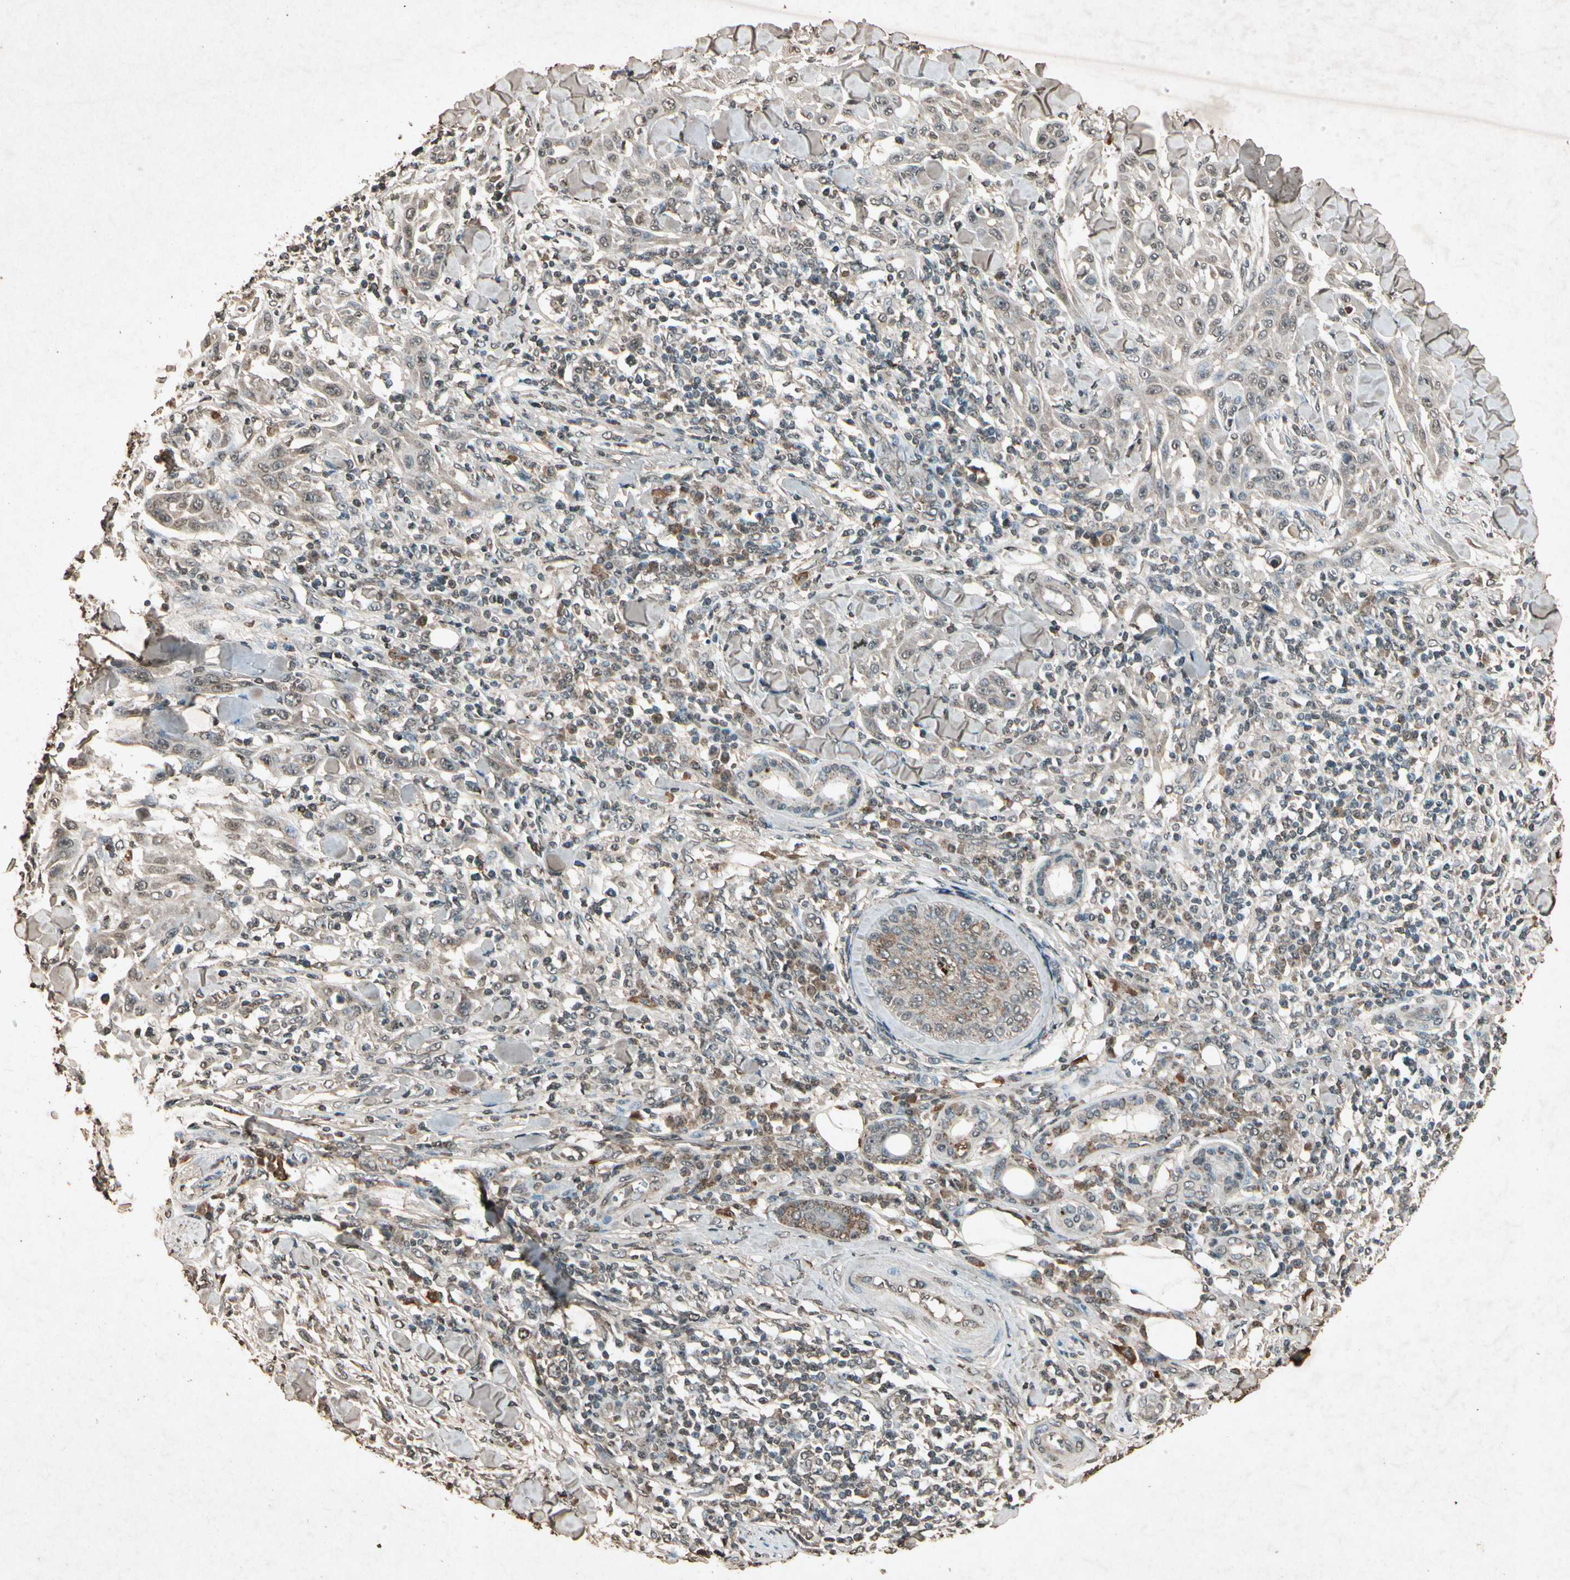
{"staining": {"intensity": "weak", "quantity": "25%-75%", "location": "cytoplasmic/membranous"}, "tissue": "skin cancer", "cell_type": "Tumor cells", "image_type": "cancer", "snomed": [{"axis": "morphology", "description": "Squamous cell carcinoma, NOS"}, {"axis": "topography", "description": "Skin"}], "caption": "This photomicrograph exhibits immunohistochemistry (IHC) staining of skin squamous cell carcinoma, with low weak cytoplasmic/membranous staining in approximately 25%-75% of tumor cells.", "gene": "GC", "patient": {"sex": "male", "age": 24}}